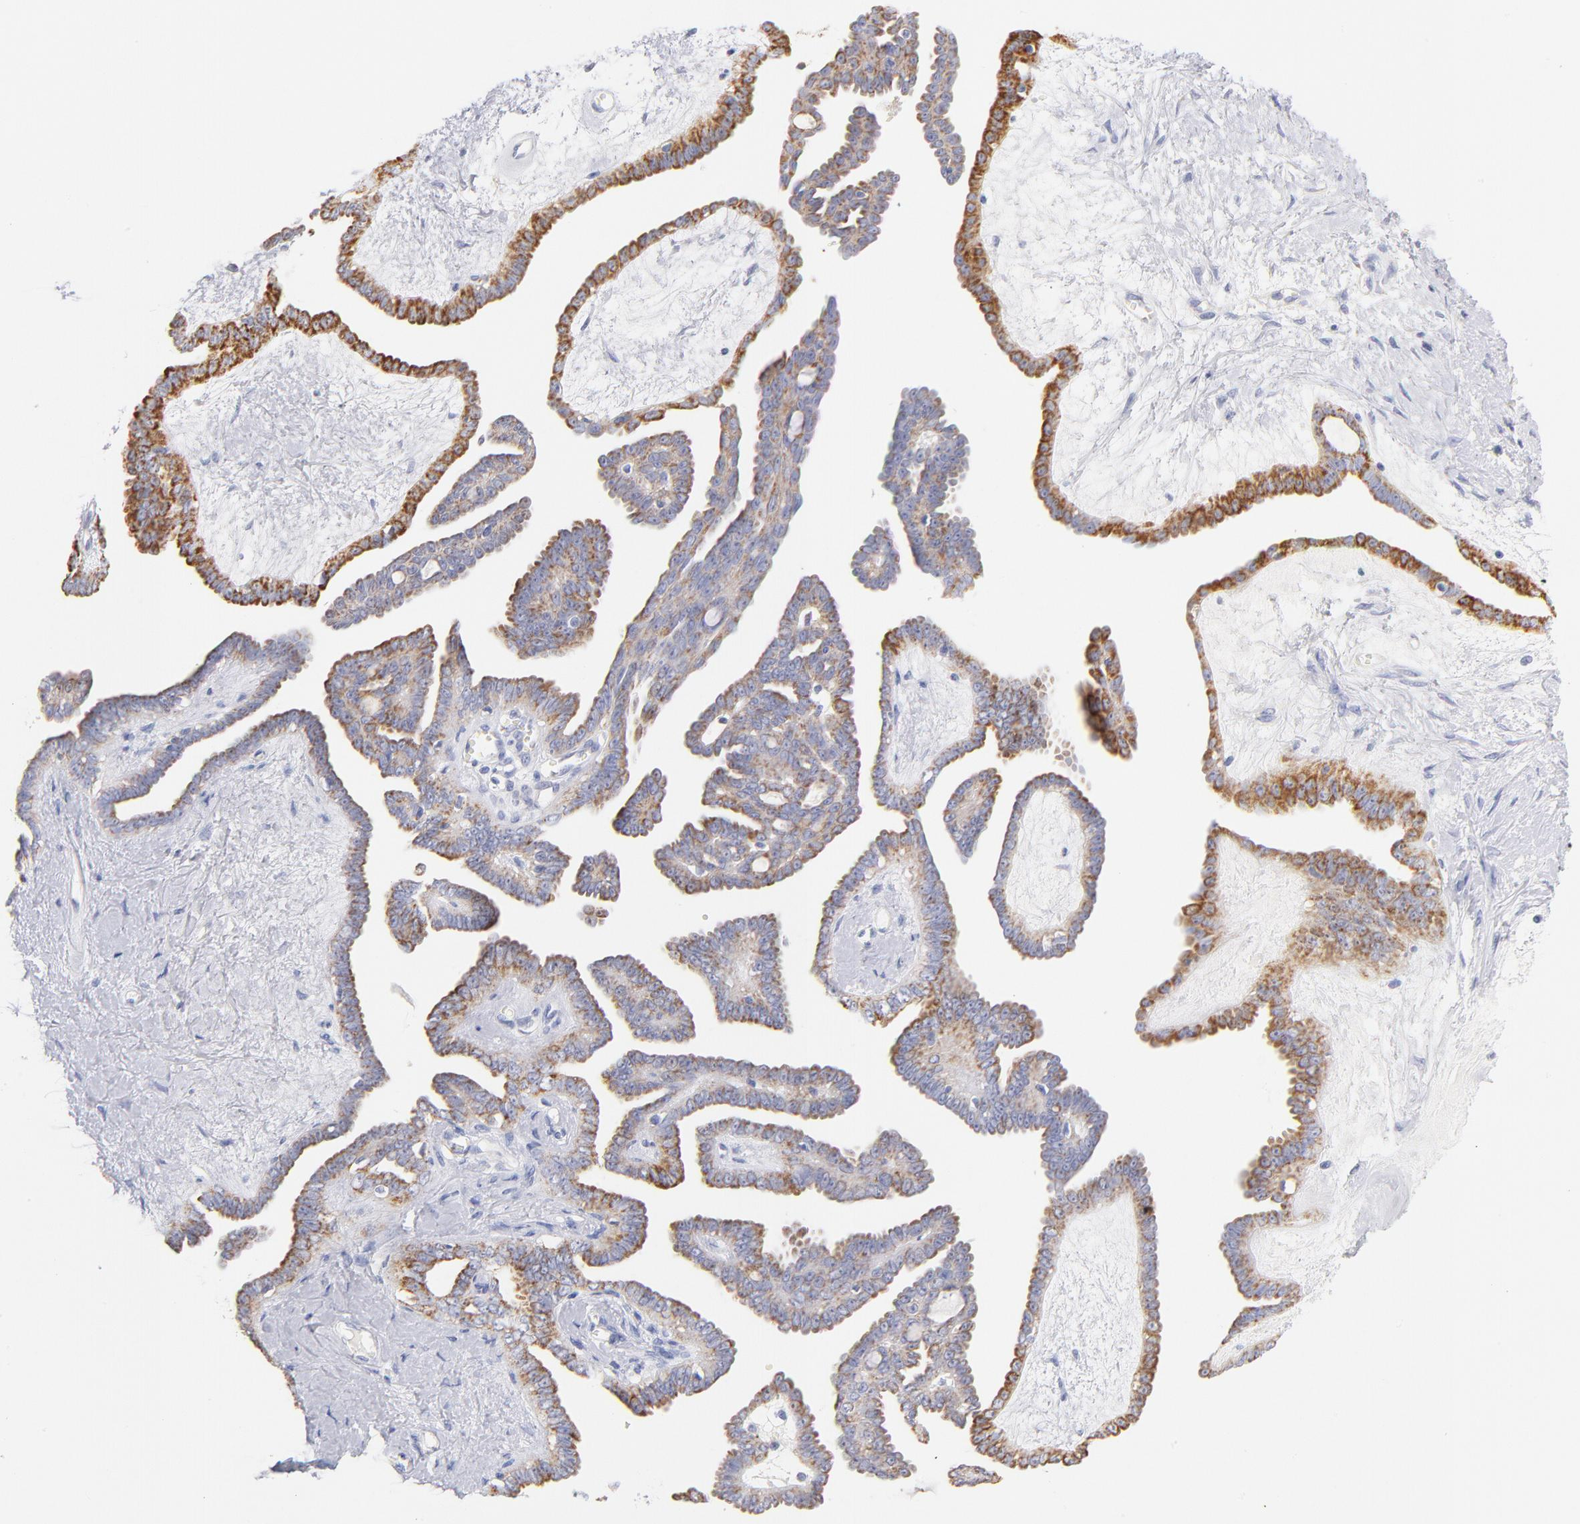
{"staining": {"intensity": "moderate", "quantity": "25%-75%", "location": "cytoplasmic/membranous"}, "tissue": "ovarian cancer", "cell_type": "Tumor cells", "image_type": "cancer", "snomed": [{"axis": "morphology", "description": "Cystadenocarcinoma, serous, NOS"}, {"axis": "topography", "description": "Ovary"}], "caption": "Protein staining by immunohistochemistry (IHC) displays moderate cytoplasmic/membranous positivity in about 25%-75% of tumor cells in ovarian serous cystadenocarcinoma. The protein of interest is stained brown, and the nuclei are stained in blue (DAB IHC with brightfield microscopy, high magnification).", "gene": "AIFM1", "patient": {"sex": "female", "age": 71}}